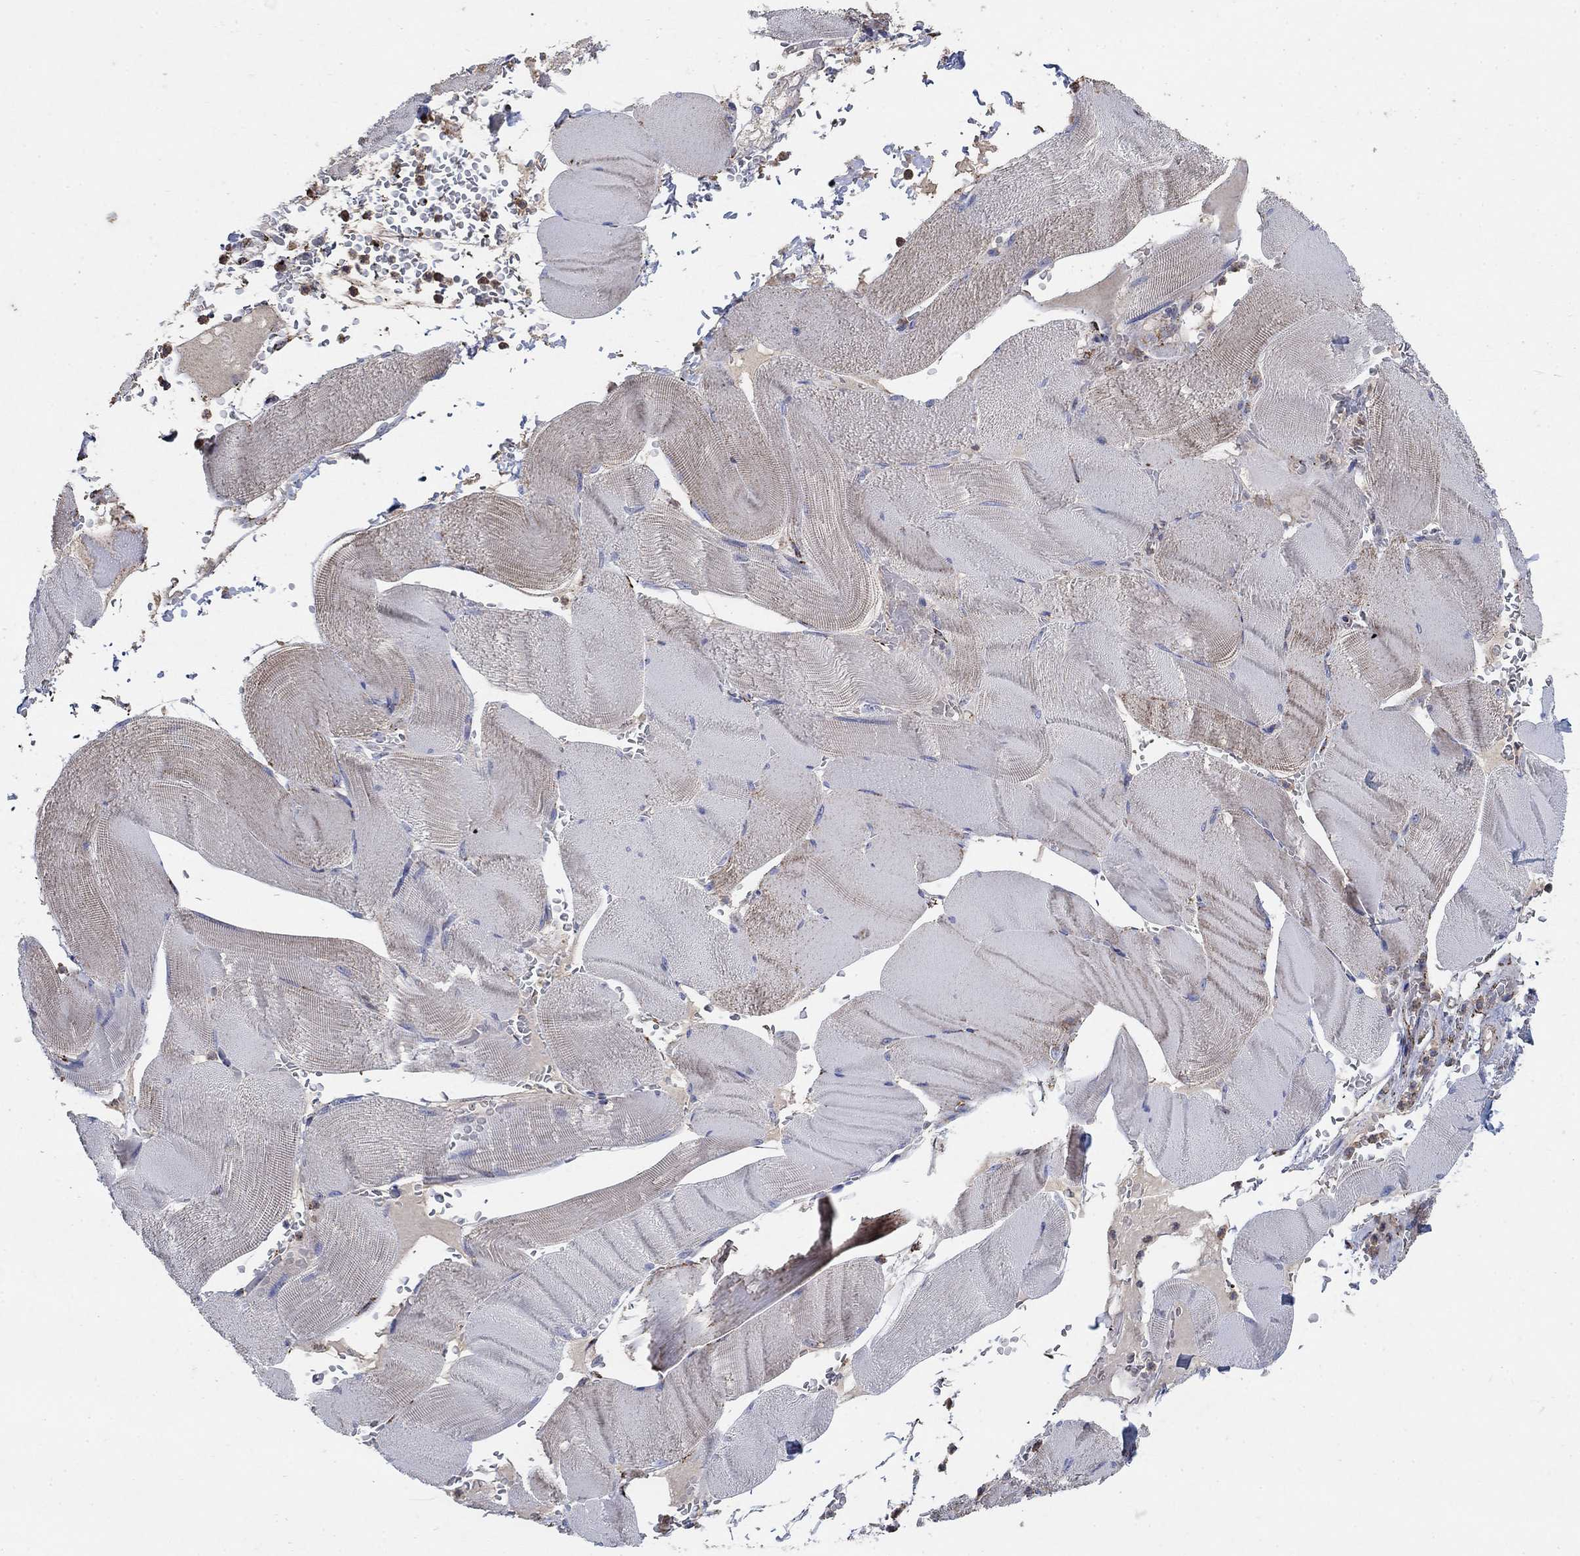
{"staining": {"intensity": "weak", "quantity": "25%-75%", "location": "cytoplasmic/membranous"}, "tissue": "skeletal muscle", "cell_type": "Myocytes", "image_type": "normal", "snomed": [{"axis": "morphology", "description": "Normal tissue, NOS"}, {"axis": "topography", "description": "Skeletal muscle"}], "caption": "The histopathology image reveals staining of benign skeletal muscle, revealing weak cytoplasmic/membranous protein positivity (brown color) within myocytes.", "gene": "PNPLA2", "patient": {"sex": "male", "age": 56}}